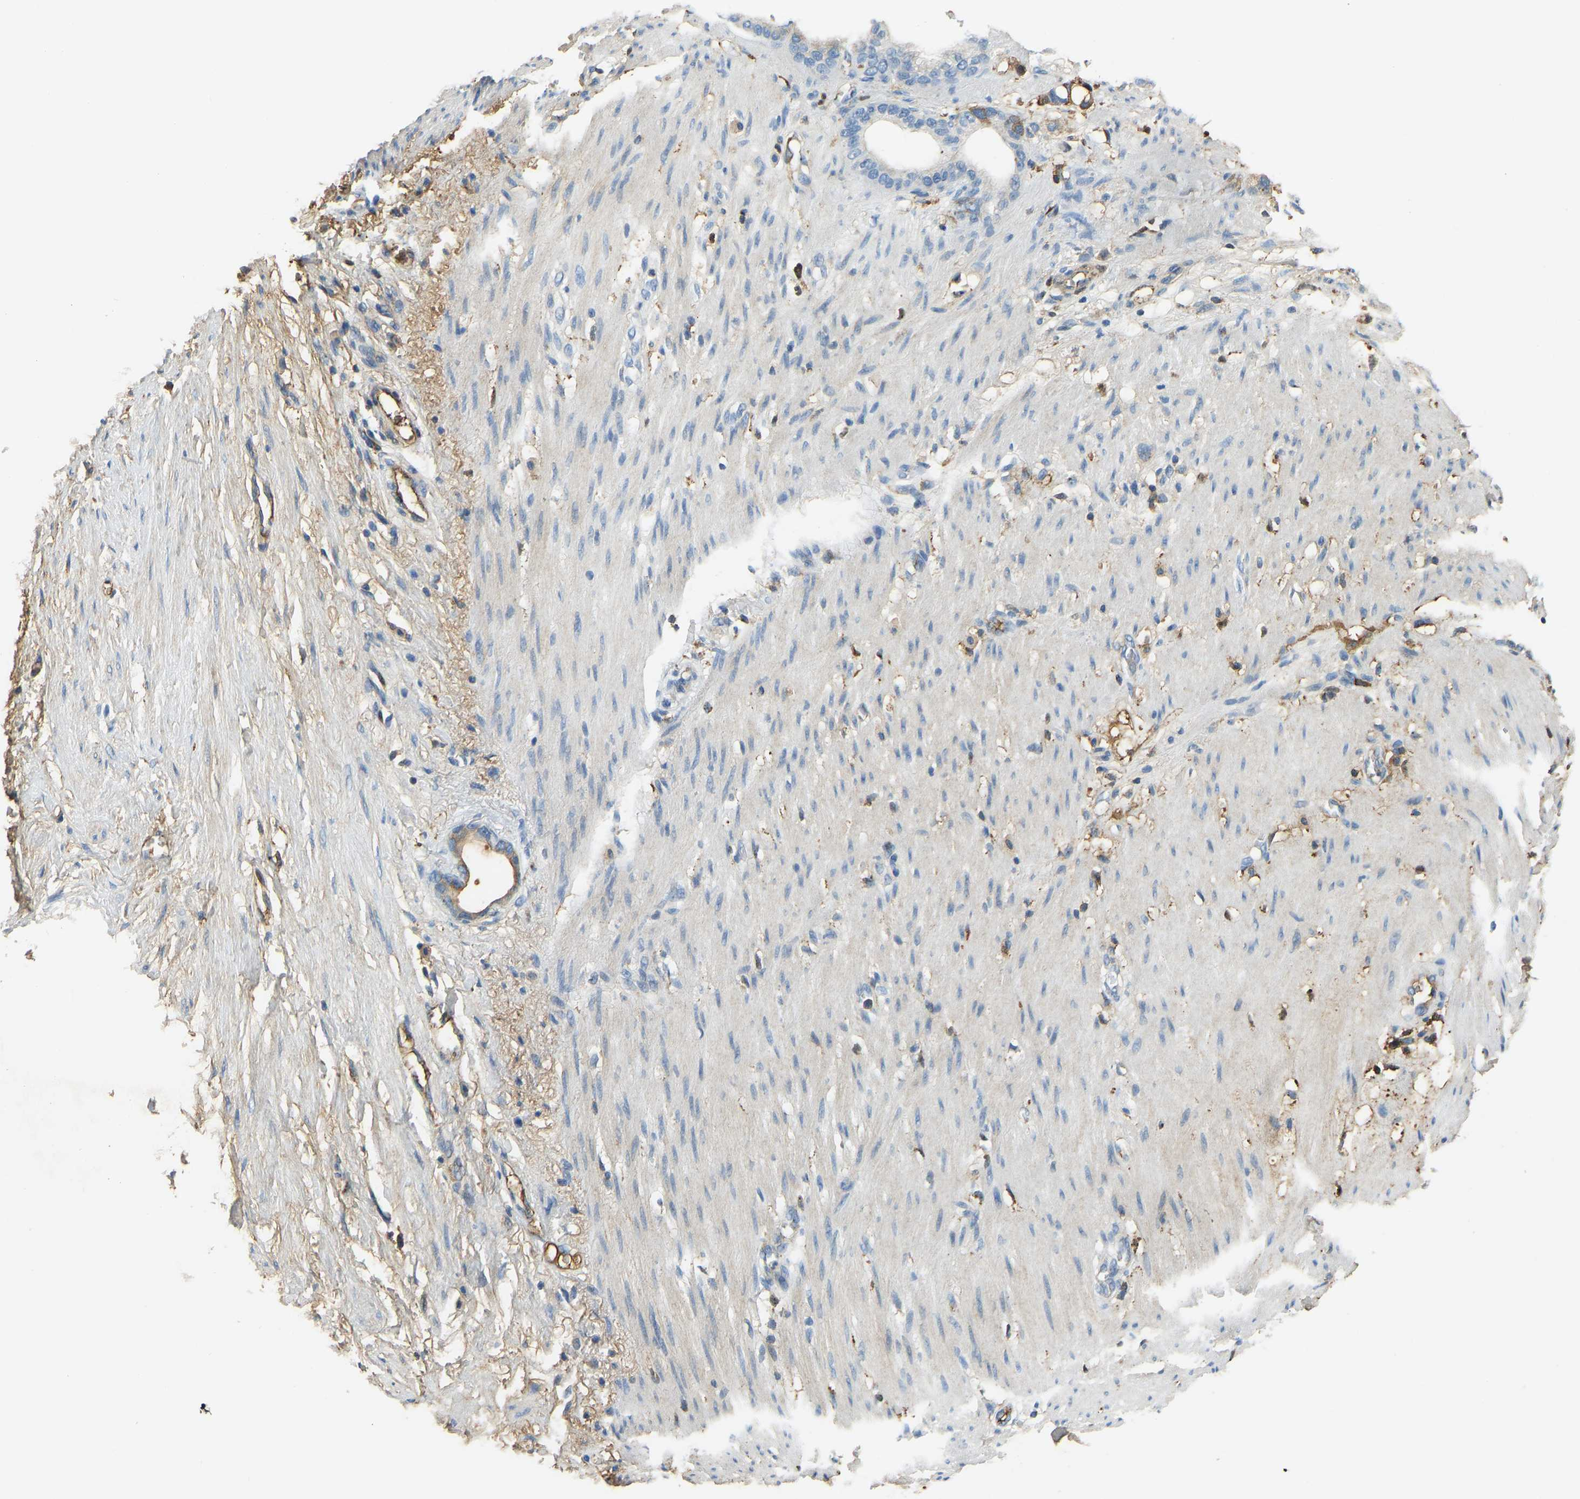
{"staining": {"intensity": "negative", "quantity": "none", "location": "none"}, "tissue": "stomach cancer", "cell_type": "Tumor cells", "image_type": "cancer", "snomed": [{"axis": "morphology", "description": "Adenocarcinoma, NOS"}, {"axis": "topography", "description": "Stomach"}], "caption": "The image reveals no staining of tumor cells in stomach cancer (adenocarcinoma).", "gene": "THBS4", "patient": {"sex": "female", "age": 75}}